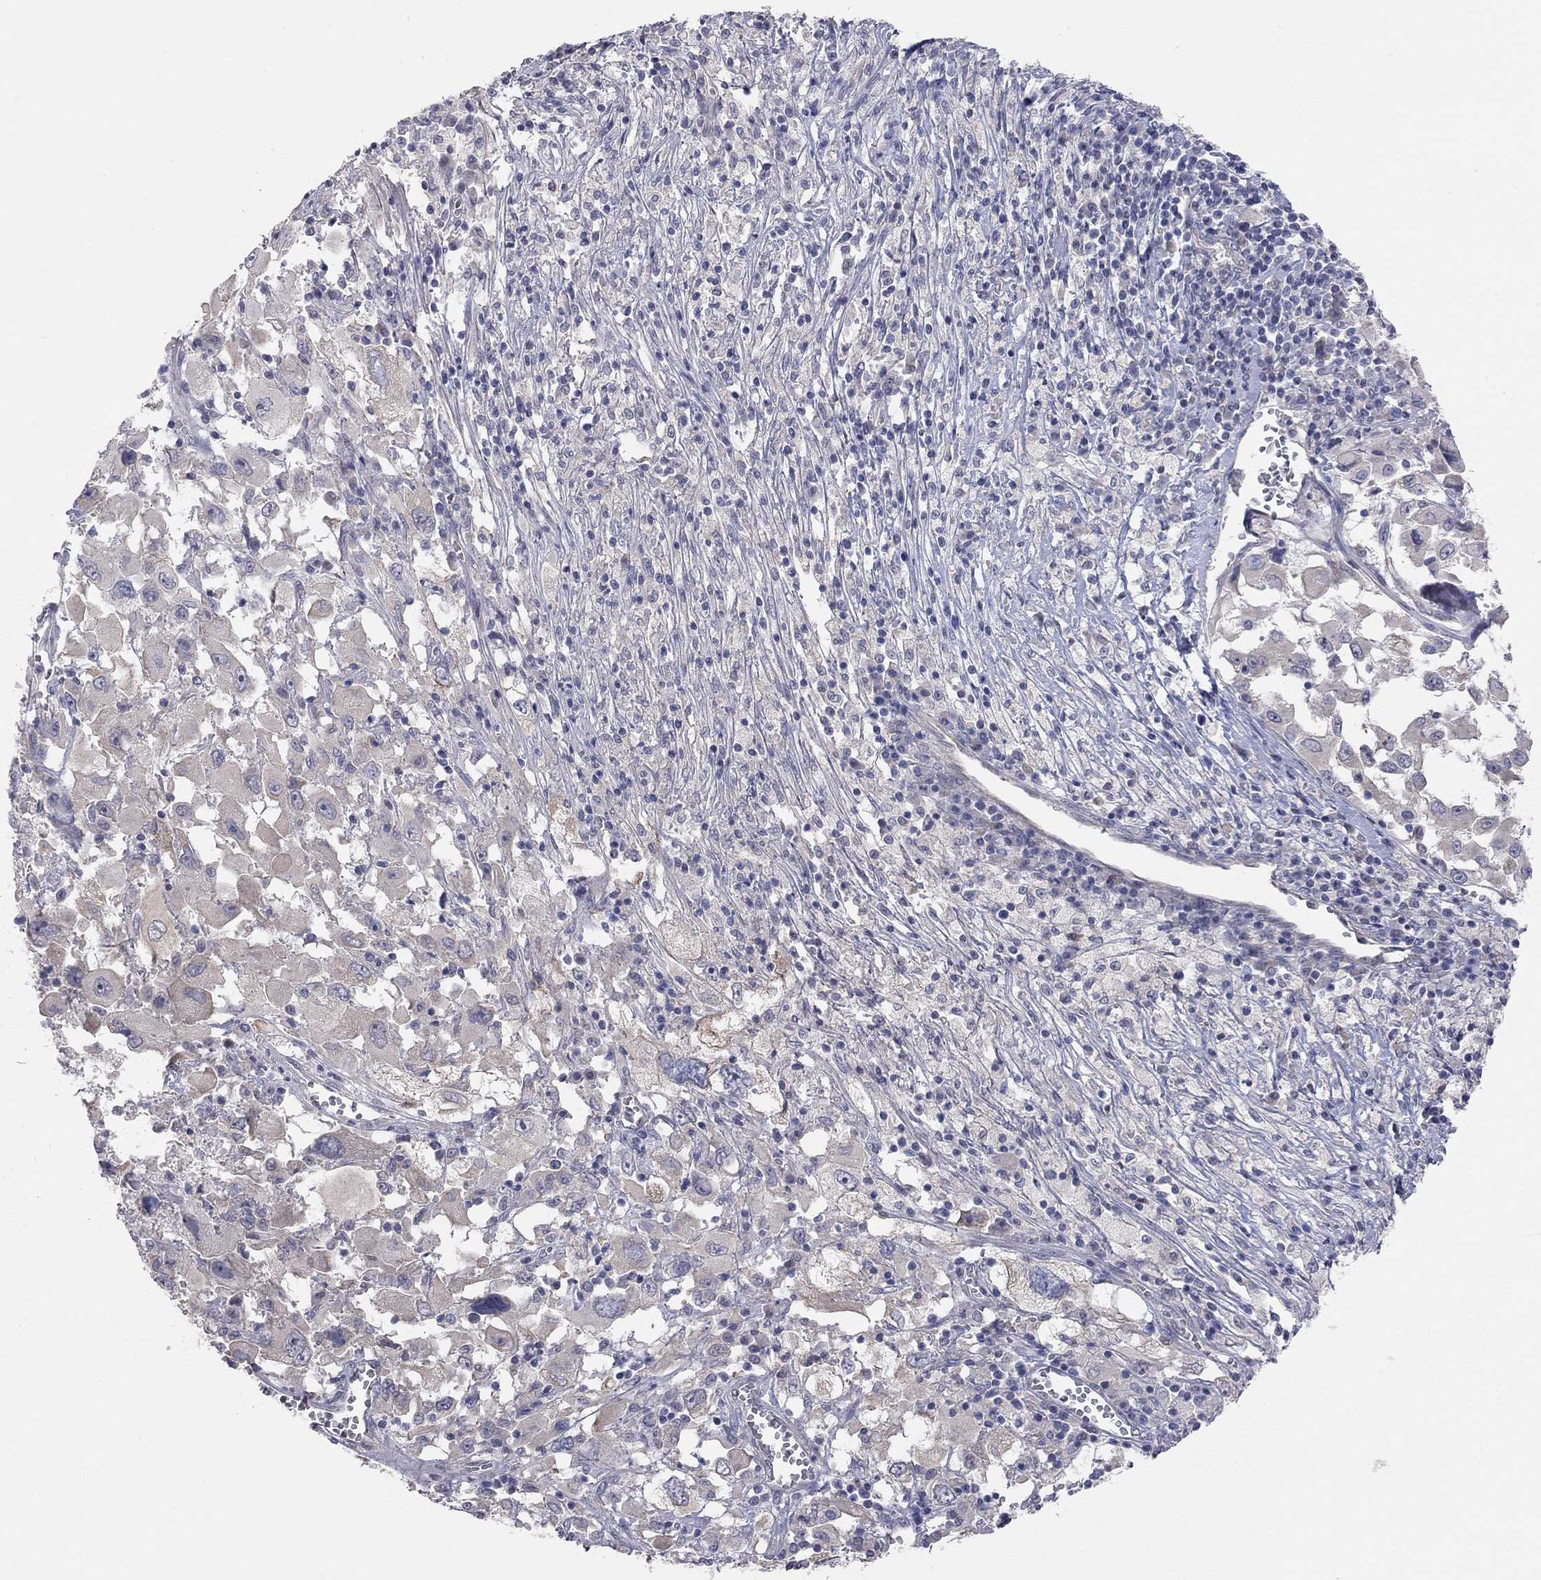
{"staining": {"intensity": "weak", "quantity": "<25%", "location": "cytoplasmic/membranous"}, "tissue": "melanoma", "cell_type": "Tumor cells", "image_type": "cancer", "snomed": [{"axis": "morphology", "description": "Malignant melanoma, Metastatic site"}, {"axis": "topography", "description": "Soft tissue"}], "caption": "Tumor cells are negative for brown protein staining in melanoma.", "gene": "KCNB1", "patient": {"sex": "male", "age": 50}}